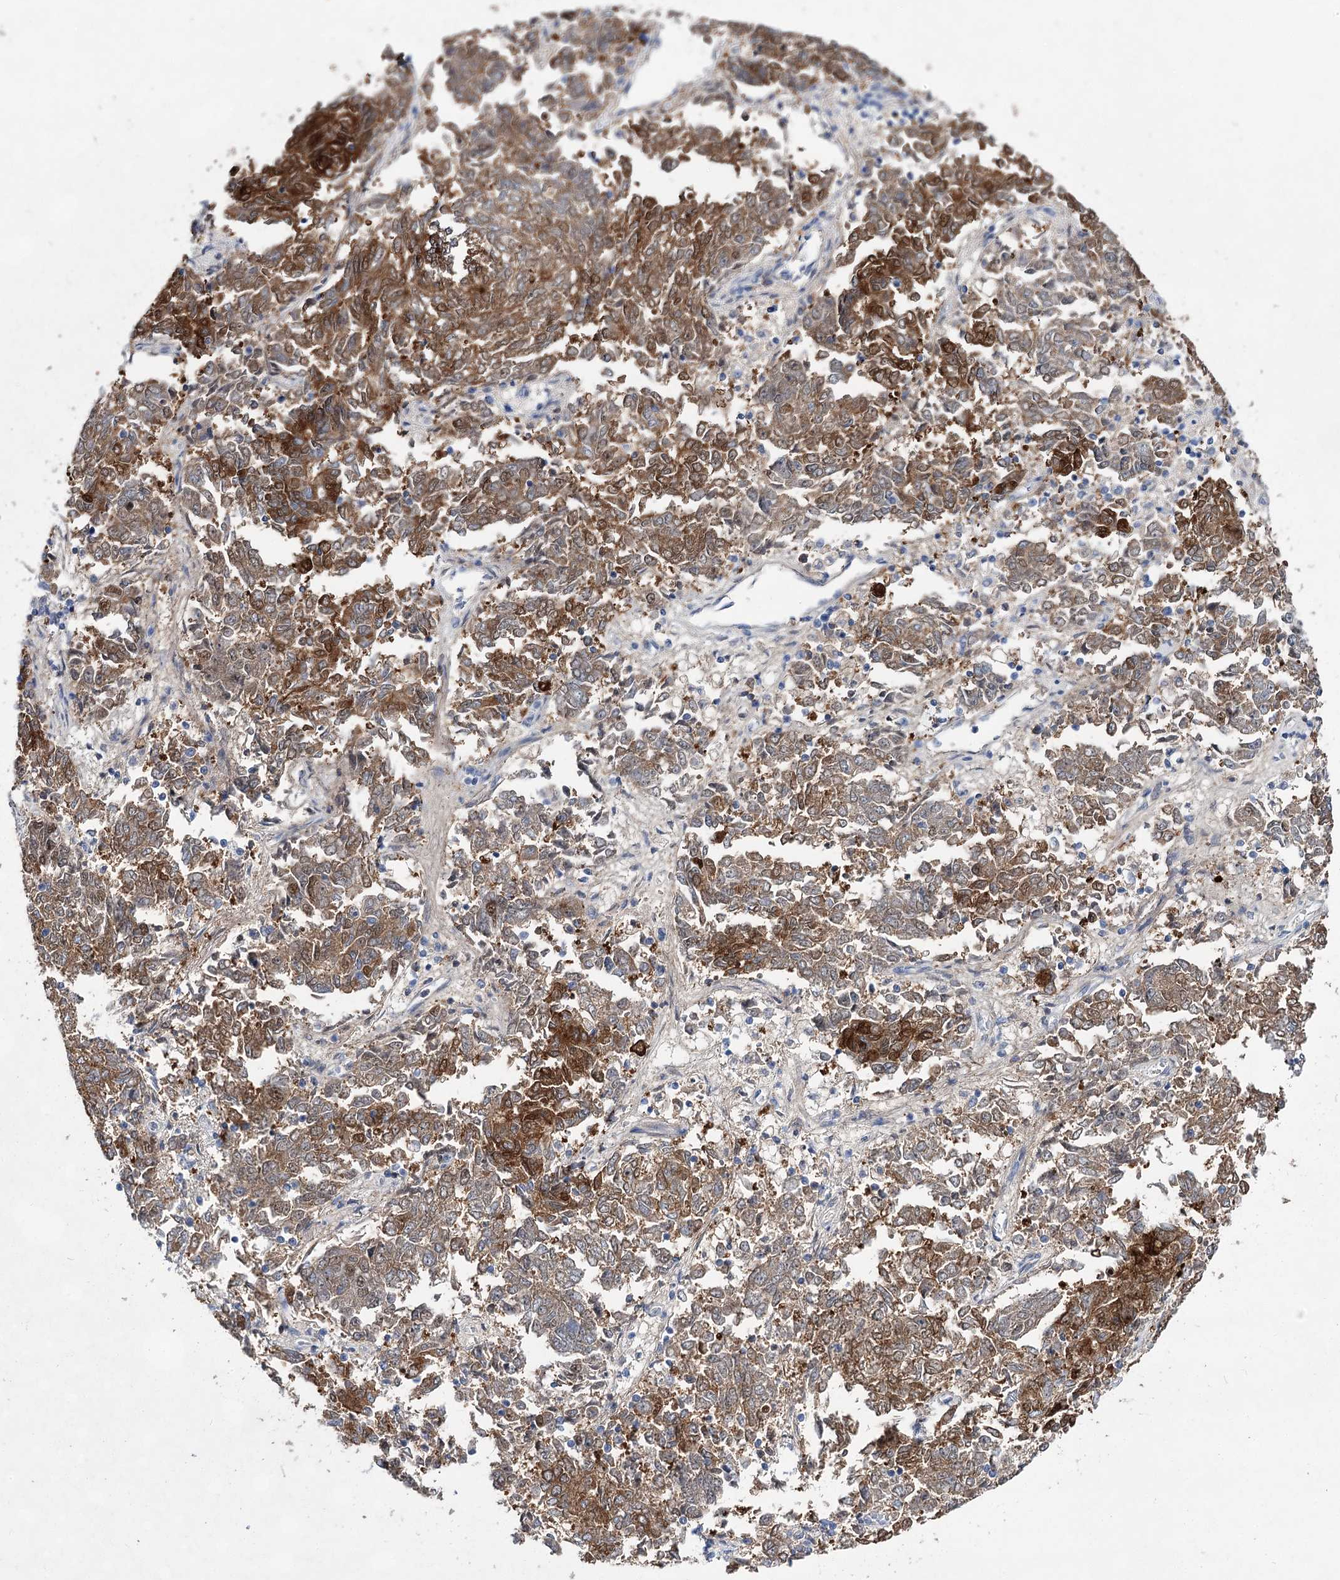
{"staining": {"intensity": "moderate", "quantity": ">75%", "location": "cytoplasmic/membranous"}, "tissue": "endometrial cancer", "cell_type": "Tumor cells", "image_type": "cancer", "snomed": [{"axis": "morphology", "description": "Adenocarcinoma, NOS"}, {"axis": "topography", "description": "Endometrium"}], "caption": "Human endometrial adenocarcinoma stained with a protein marker shows moderate staining in tumor cells.", "gene": "UGDH", "patient": {"sex": "female", "age": 80}}